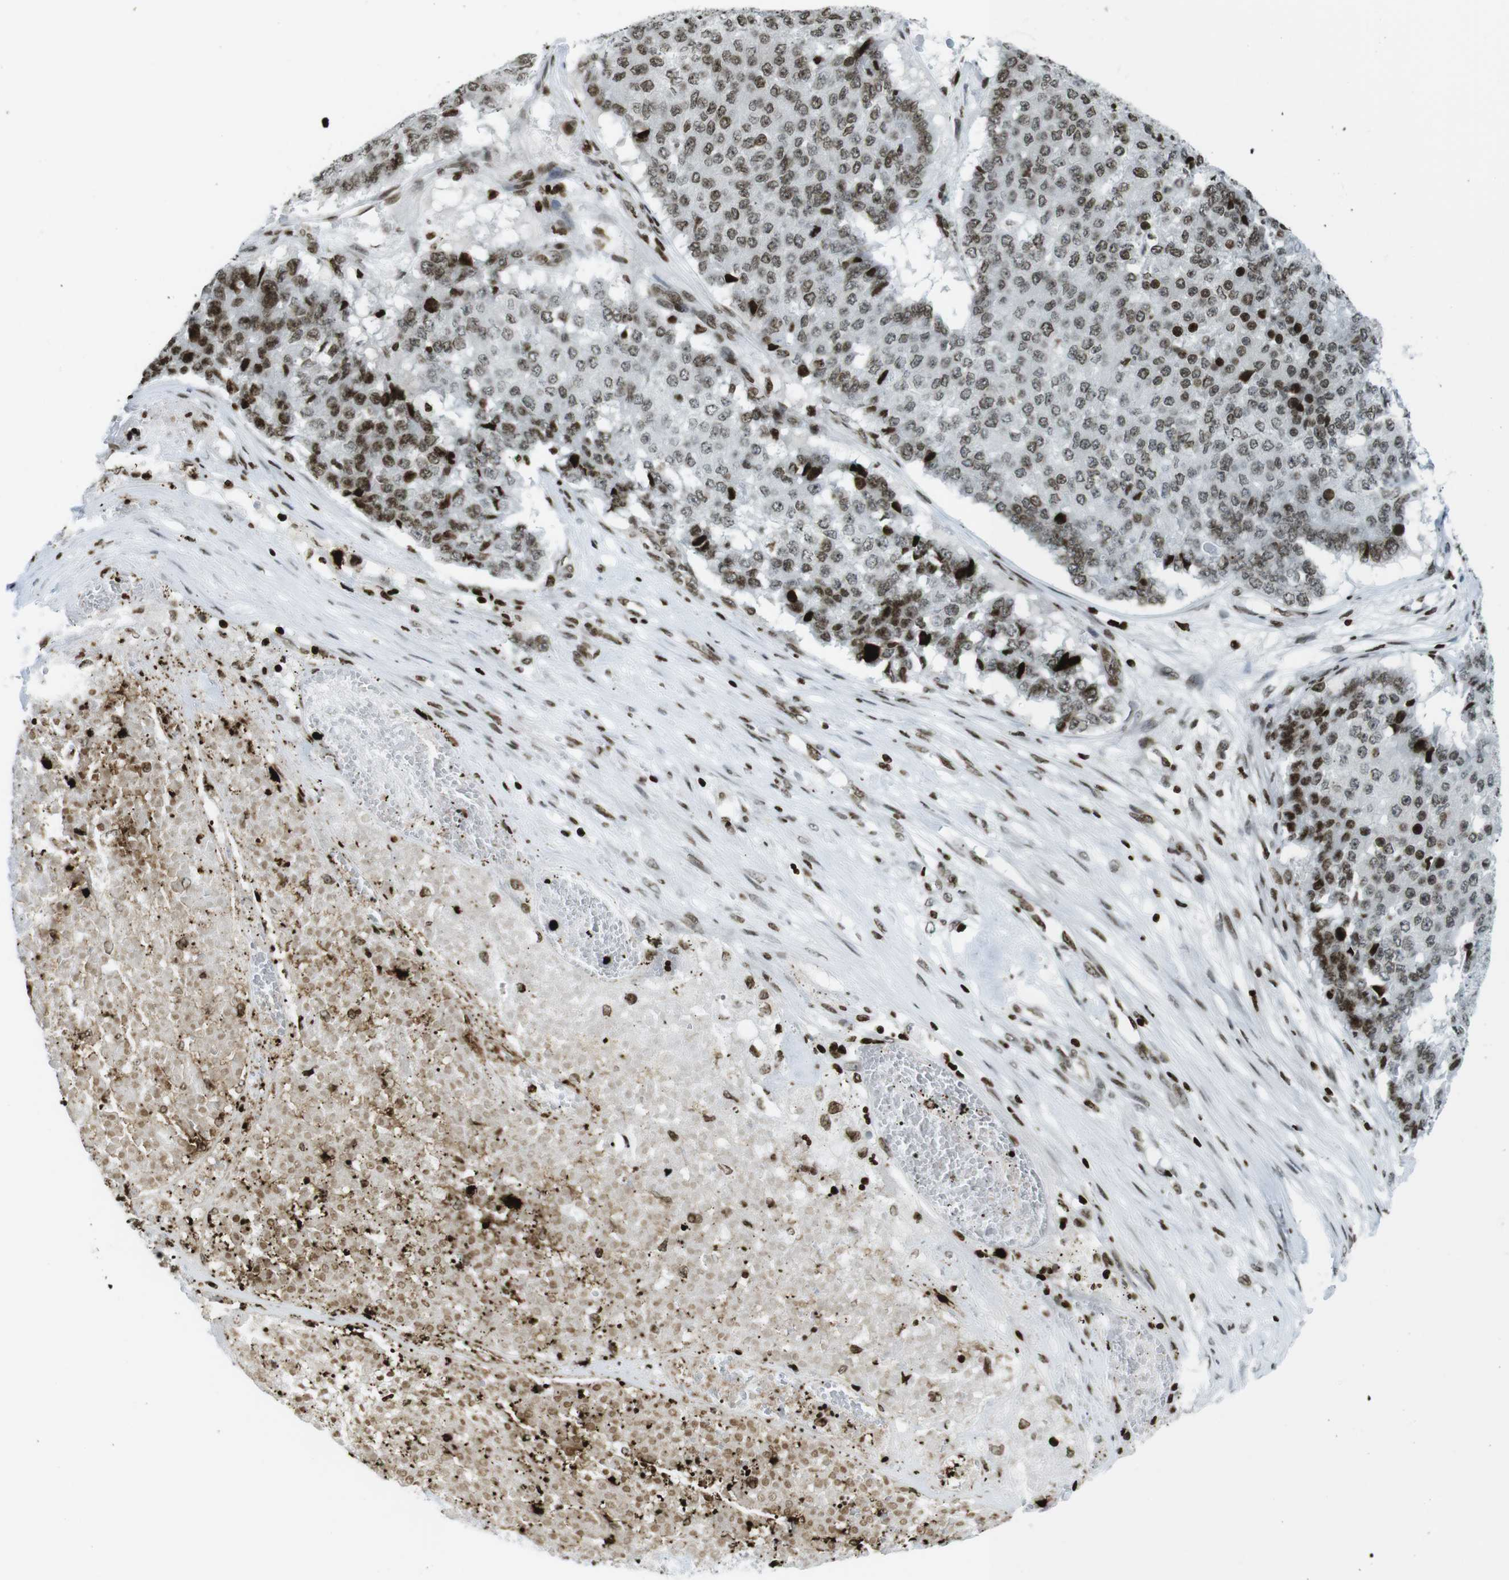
{"staining": {"intensity": "strong", "quantity": ">75%", "location": "nuclear"}, "tissue": "pancreatic cancer", "cell_type": "Tumor cells", "image_type": "cancer", "snomed": [{"axis": "morphology", "description": "Adenocarcinoma, NOS"}, {"axis": "topography", "description": "Pancreas"}], "caption": "The micrograph displays staining of pancreatic cancer (adenocarcinoma), revealing strong nuclear protein staining (brown color) within tumor cells.", "gene": "H2AC8", "patient": {"sex": "male", "age": 50}}